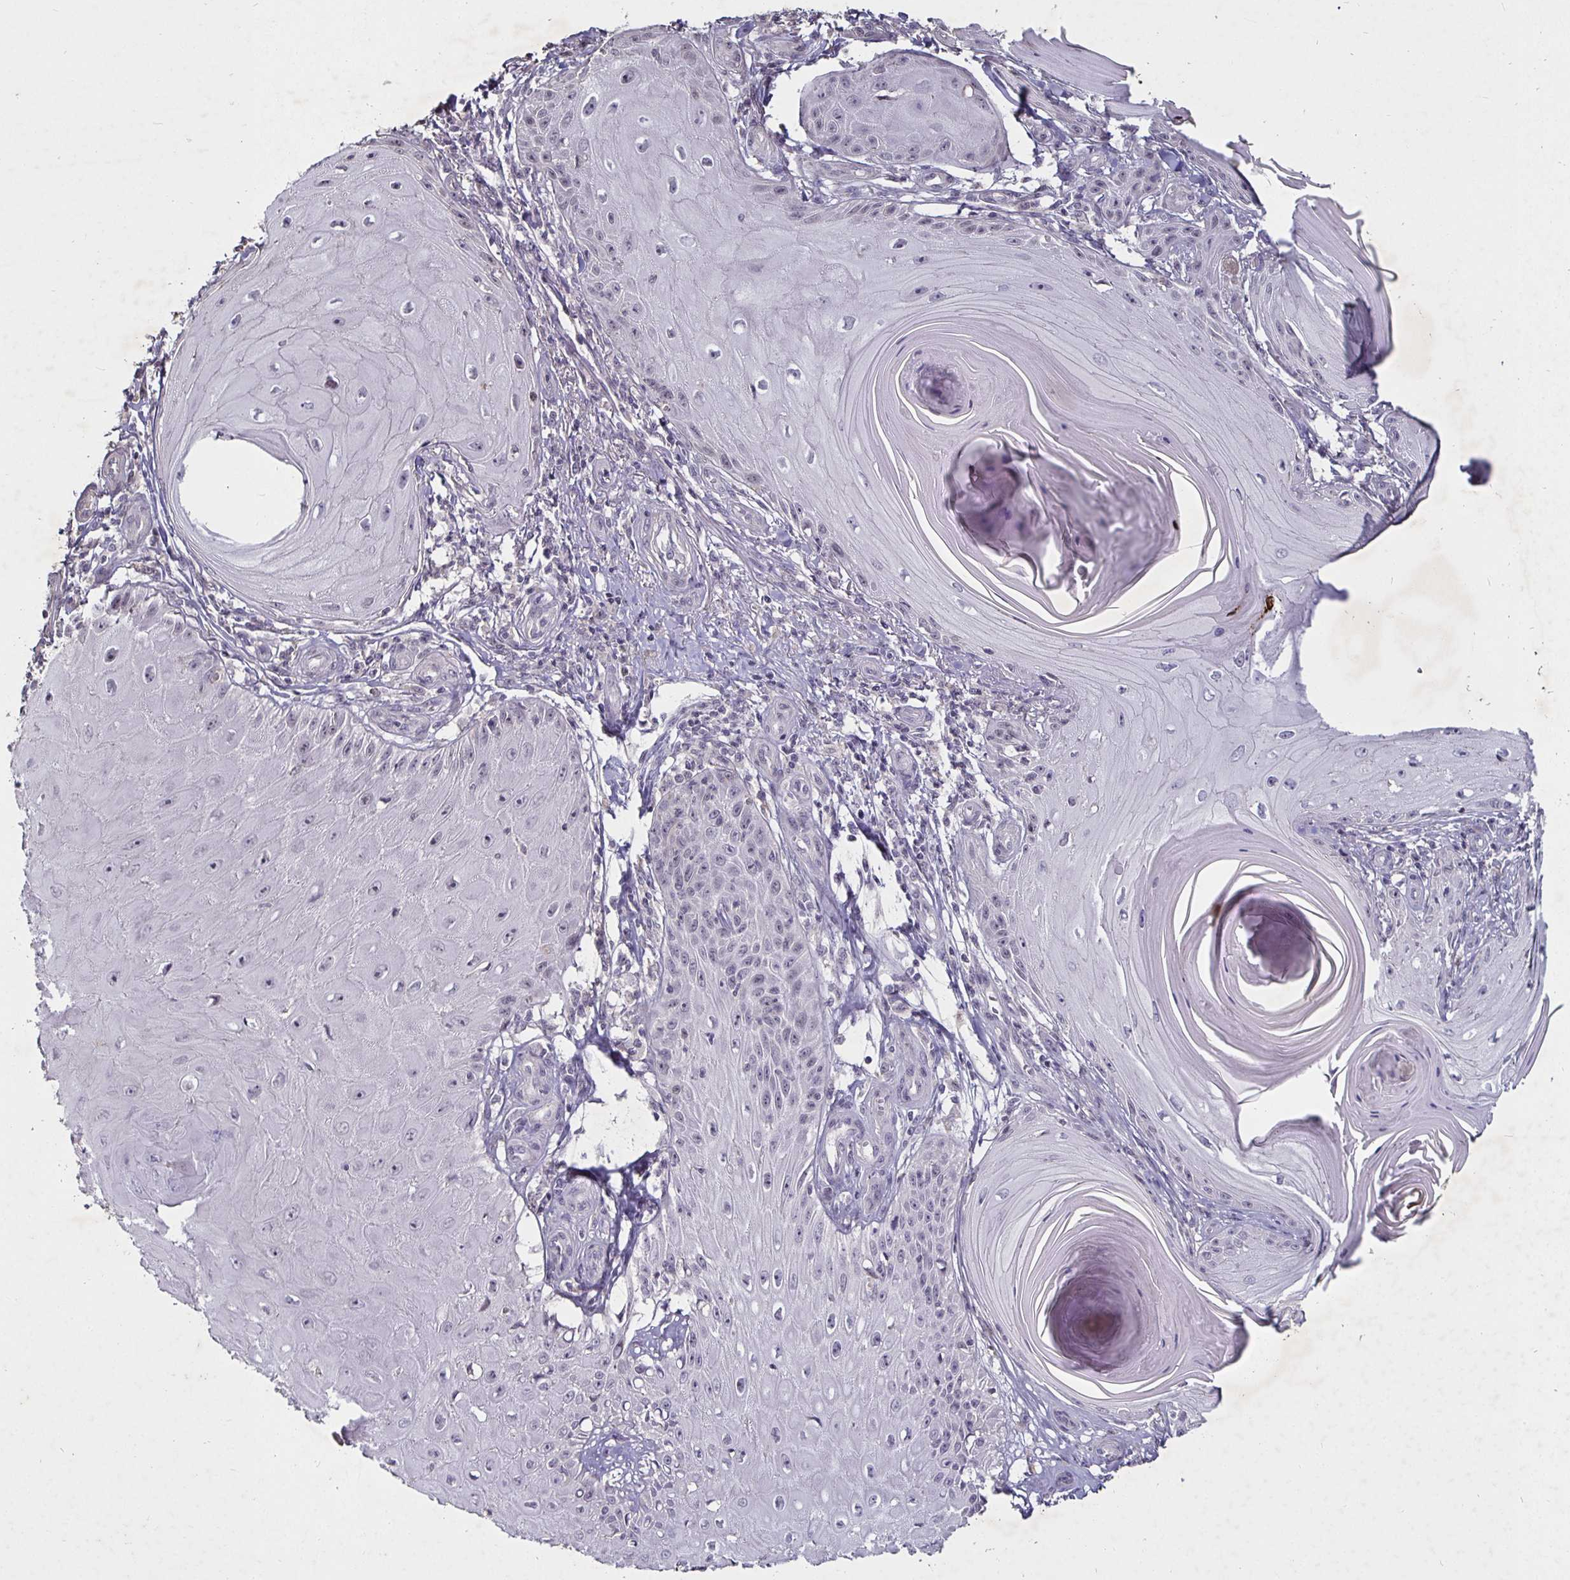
{"staining": {"intensity": "negative", "quantity": "none", "location": "none"}, "tissue": "skin cancer", "cell_type": "Tumor cells", "image_type": "cancer", "snomed": [{"axis": "morphology", "description": "Squamous cell carcinoma, NOS"}, {"axis": "topography", "description": "Skin"}], "caption": "A high-resolution histopathology image shows IHC staining of skin cancer, which reveals no significant positivity in tumor cells.", "gene": "MLH1", "patient": {"sex": "female", "age": 77}}